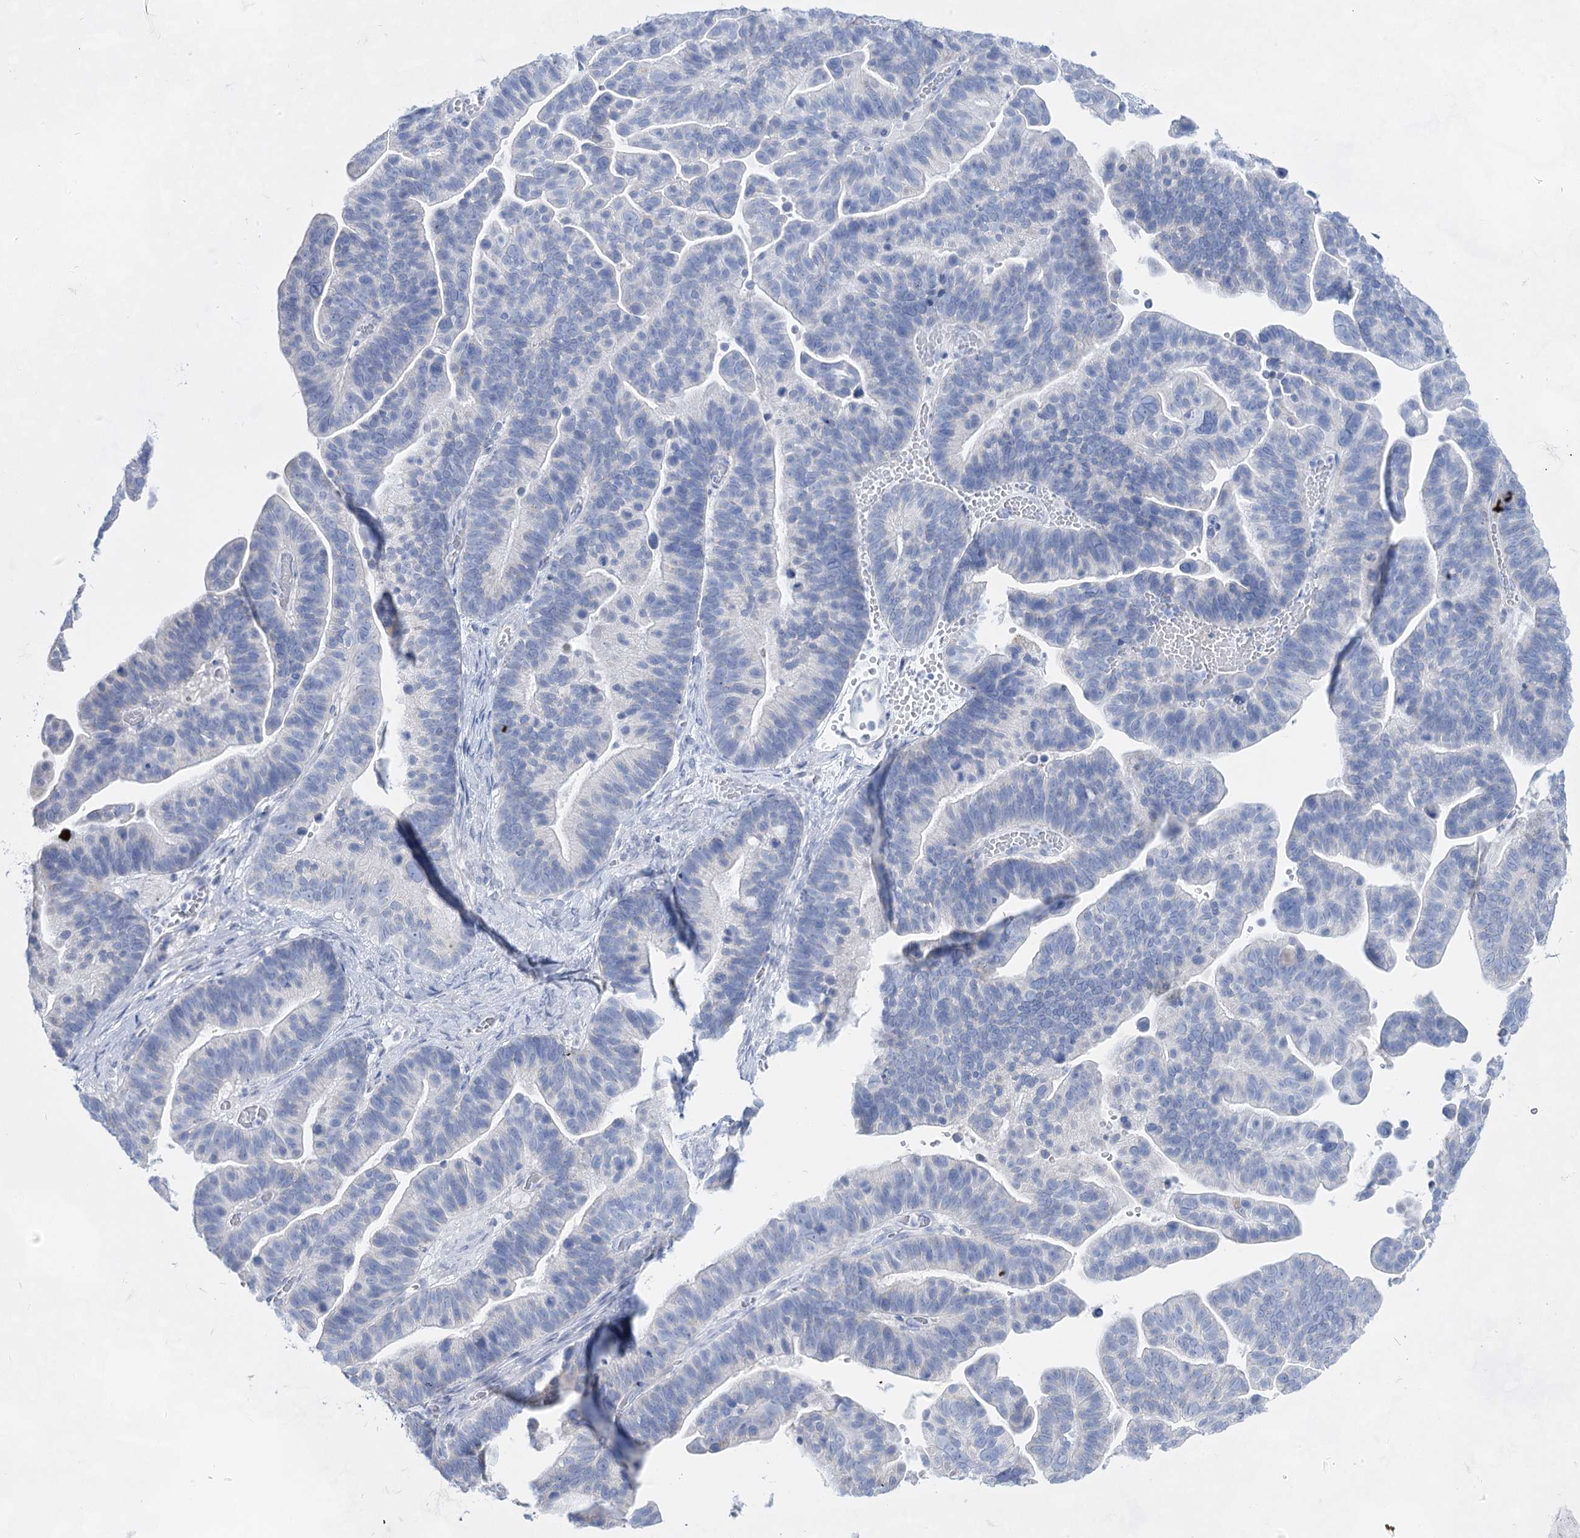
{"staining": {"intensity": "negative", "quantity": "none", "location": "none"}, "tissue": "ovarian cancer", "cell_type": "Tumor cells", "image_type": "cancer", "snomed": [{"axis": "morphology", "description": "Cystadenocarcinoma, serous, NOS"}, {"axis": "topography", "description": "Ovary"}], "caption": "Immunohistochemical staining of human ovarian serous cystadenocarcinoma shows no significant staining in tumor cells.", "gene": "ACRV1", "patient": {"sex": "female", "age": 56}}